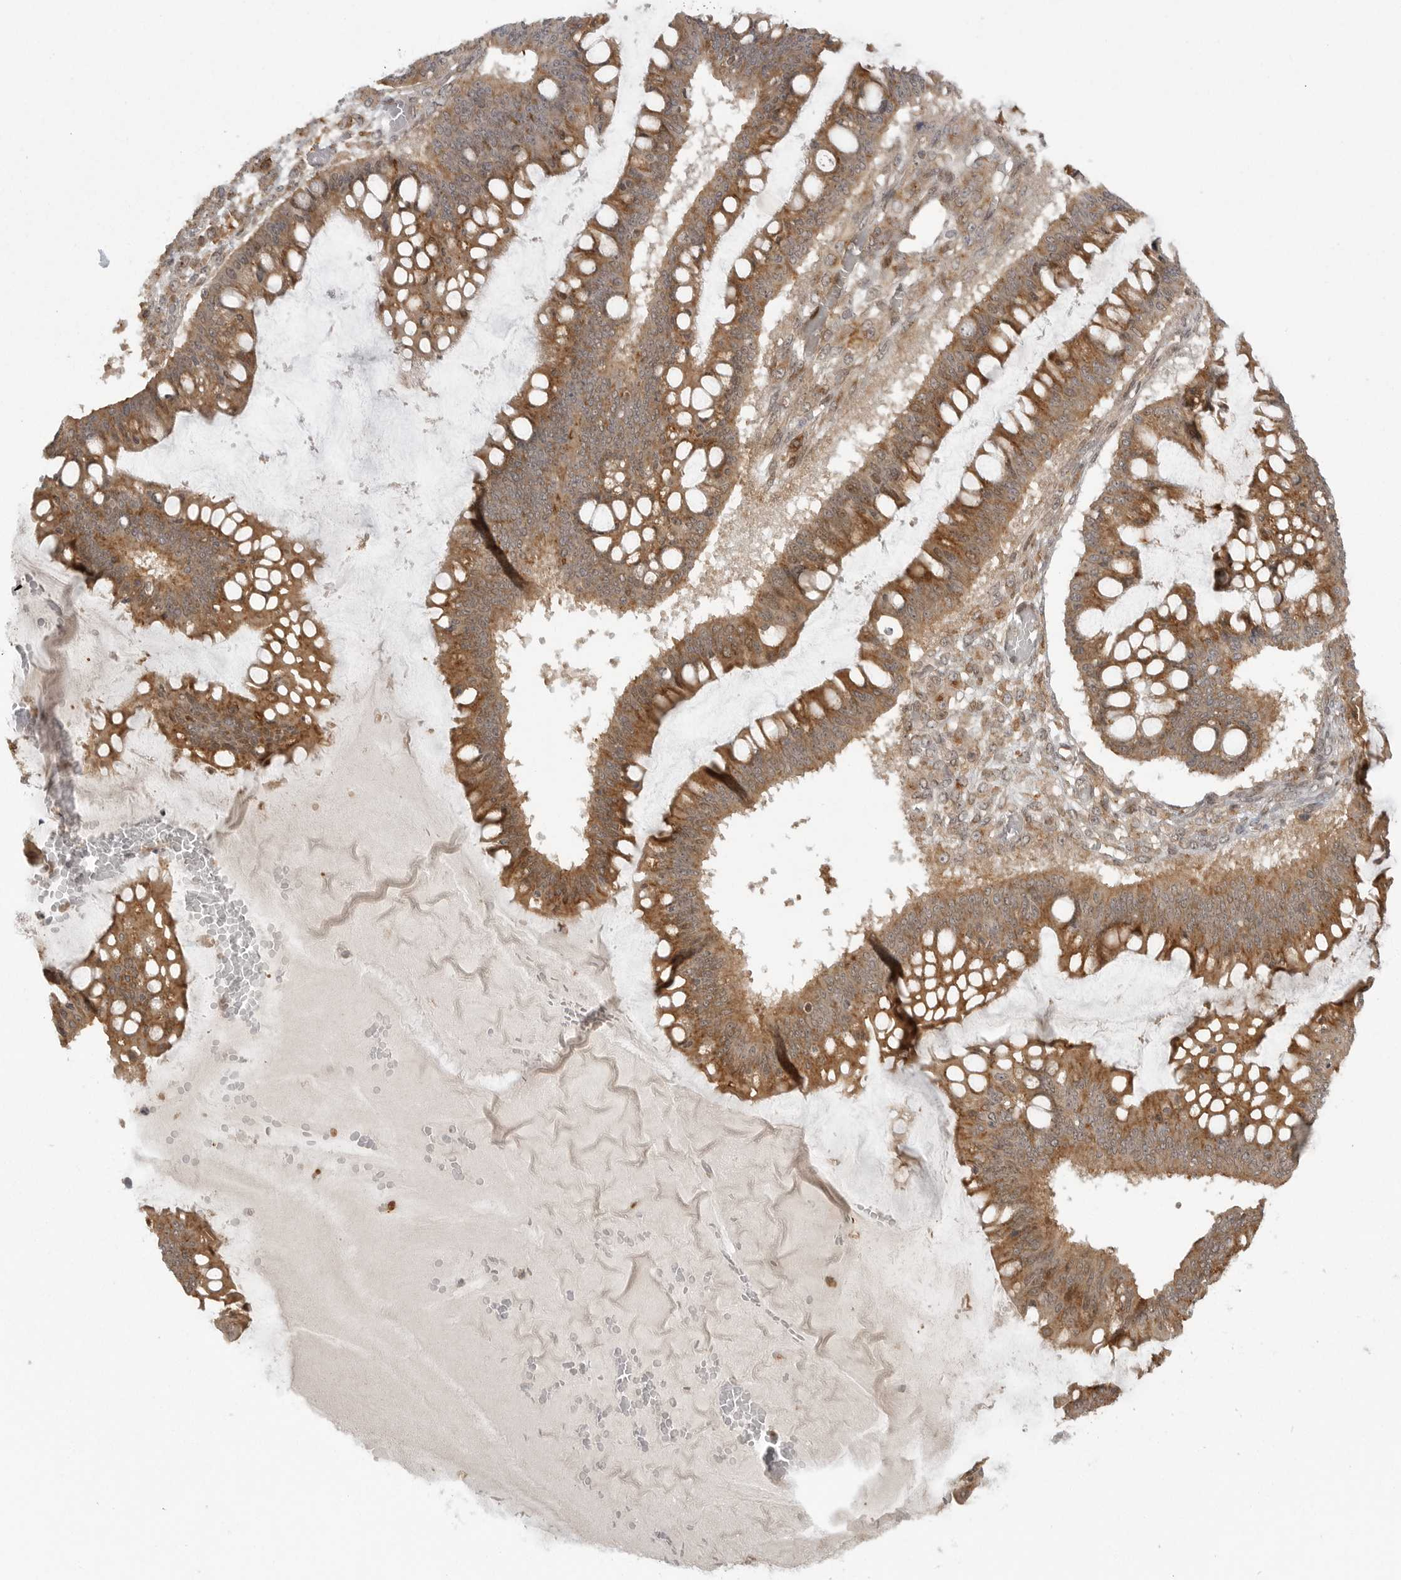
{"staining": {"intensity": "moderate", "quantity": ">75%", "location": "cytoplasmic/membranous"}, "tissue": "ovarian cancer", "cell_type": "Tumor cells", "image_type": "cancer", "snomed": [{"axis": "morphology", "description": "Cystadenocarcinoma, mucinous, NOS"}, {"axis": "topography", "description": "Ovary"}], "caption": "Ovarian cancer stained for a protein shows moderate cytoplasmic/membranous positivity in tumor cells.", "gene": "FAT3", "patient": {"sex": "female", "age": 73}}